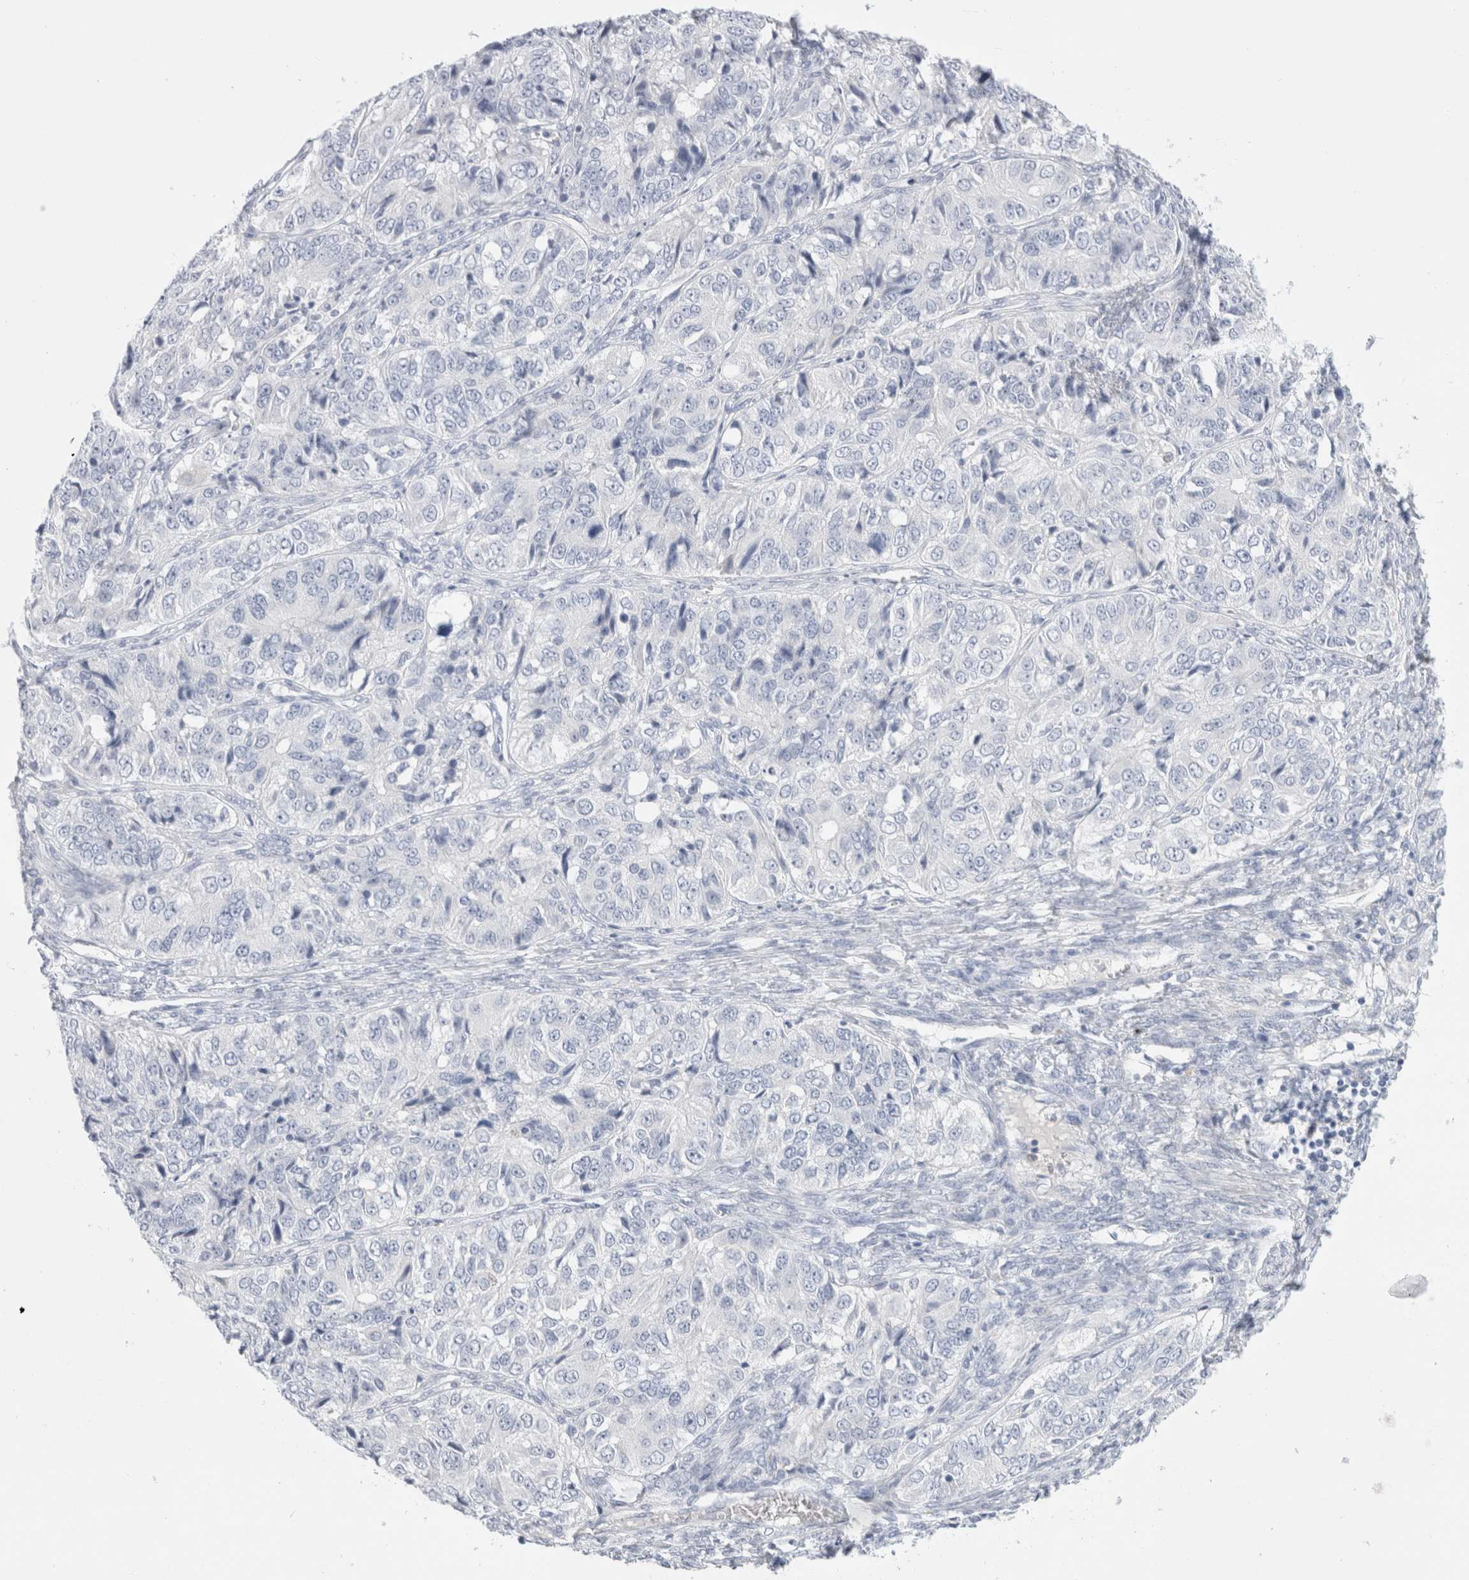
{"staining": {"intensity": "negative", "quantity": "none", "location": "none"}, "tissue": "ovarian cancer", "cell_type": "Tumor cells", "image_type": "cancer", "snomed": [{"axis": "morphology", "description": "Carcinoma, endometroid"}, {"axis": "topography", "description": "Ovary"}], "caption": "DAB (3,3'-diaminobenzidine) immunohistochemical staining of human ovarian cancer (endometroid carcinoma) exhibits no significant expression in tumor cells.", "gene": "MUC15", "patient": {"sex": "female", "age": 51}}